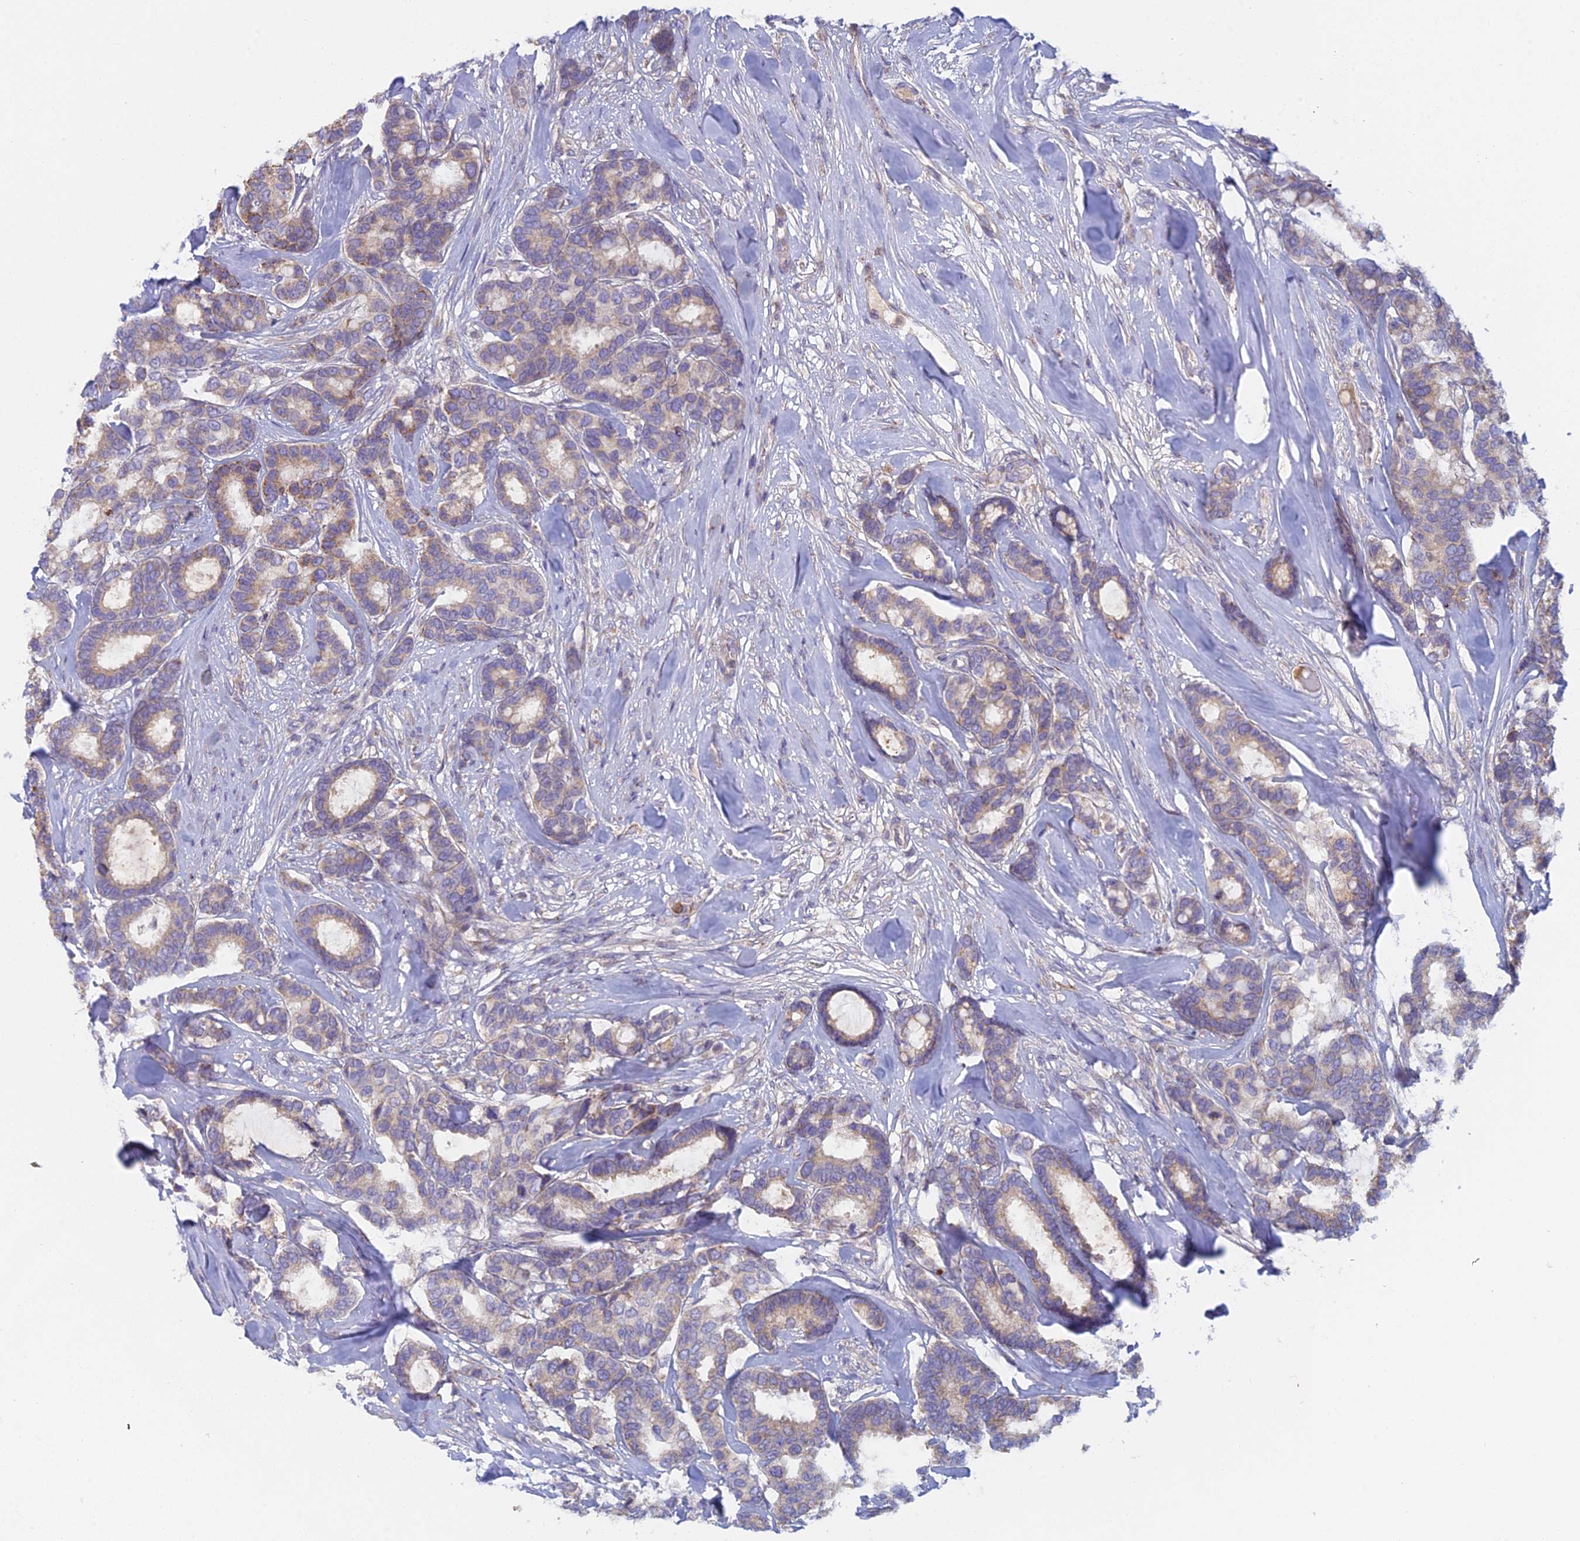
{"staining": {"intensity": "weak", "quantity": ">75%", "location": "cytoplasmic/membranous"}, "tissue": "breast cancer", "cell_type": "Tumor cells", "image_type": "cancer", "snomed": [{"axis": "morphology", "description": "Duct carcinoma"}, {"axis": "topography", "description": "Breast"}], "caption": "Immunohistochemistry histopathology image of neoplastic tissue: breast cancer (intraductal carcinoma) stained using IHC demonstrates low levels of weak protein expression localized specifically in the cytoplasmic/membranous of tumor cells, appearing as a cytoplasmic/membranous brown color.", "gene": "IFTAP", "patient": {"sex": "female", "age": 87}}